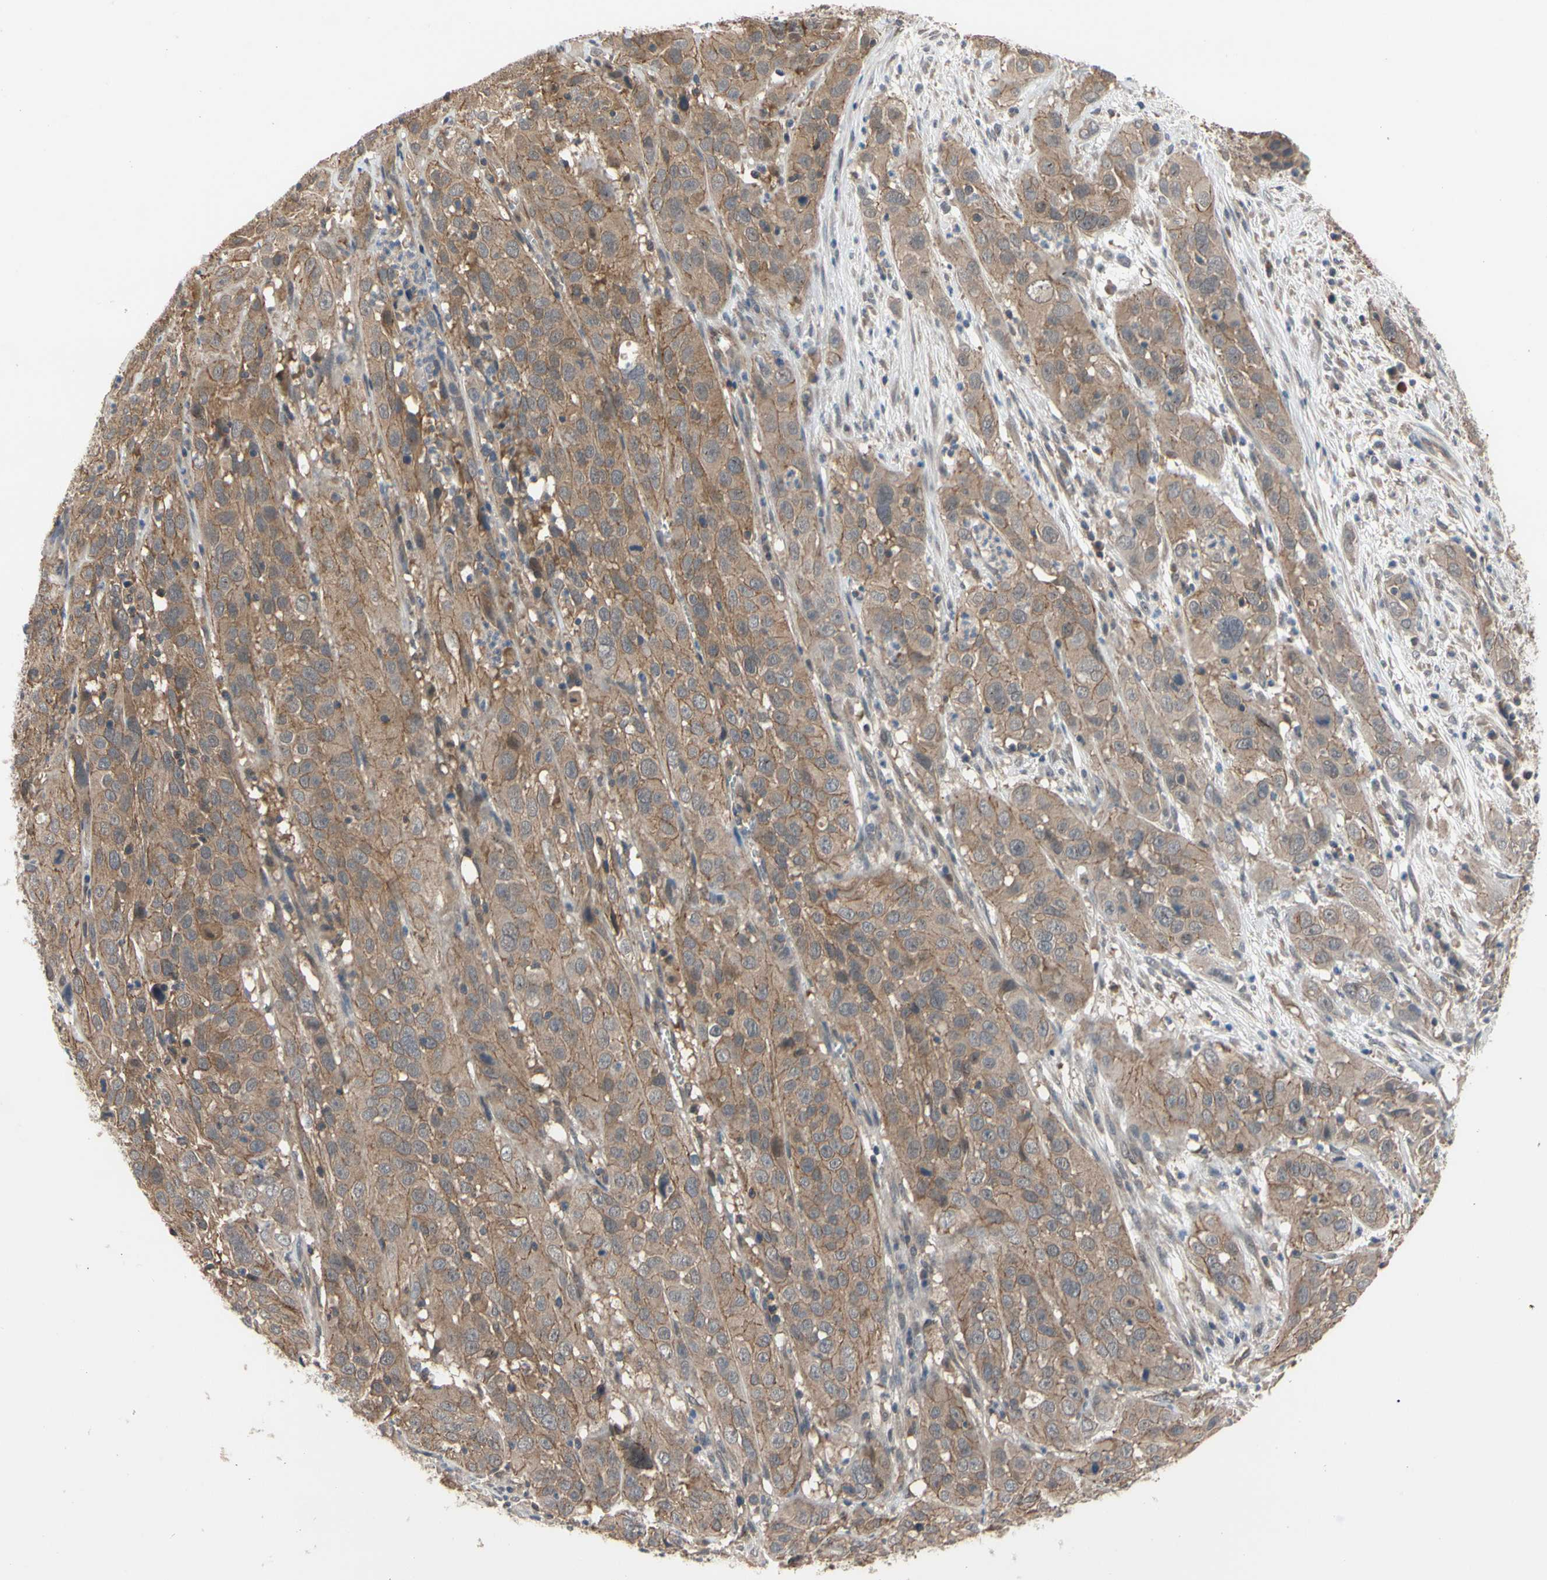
{"staining": {"intensity": "moderate", "quantity": ">75%", "location": "cytoplasmic/membranous"}, "tissue": "cervical cancer", "cell_type": "Tumor cells", "image_type": "cancer", "snomed": [{"axis": "morphology", "description": "Squamous cell carcinoma, NOS"}, {"axis": "topography", "description": "Cervix"}], "caption": "There is medium levels of moderate cytoplasmic/membranous expression in tumor cells of cervical cancer, as demonstrated by immunohistochemical staining (brown color).", "gene": "DPP8", "patient": {"sex": "female", "age": 32}}